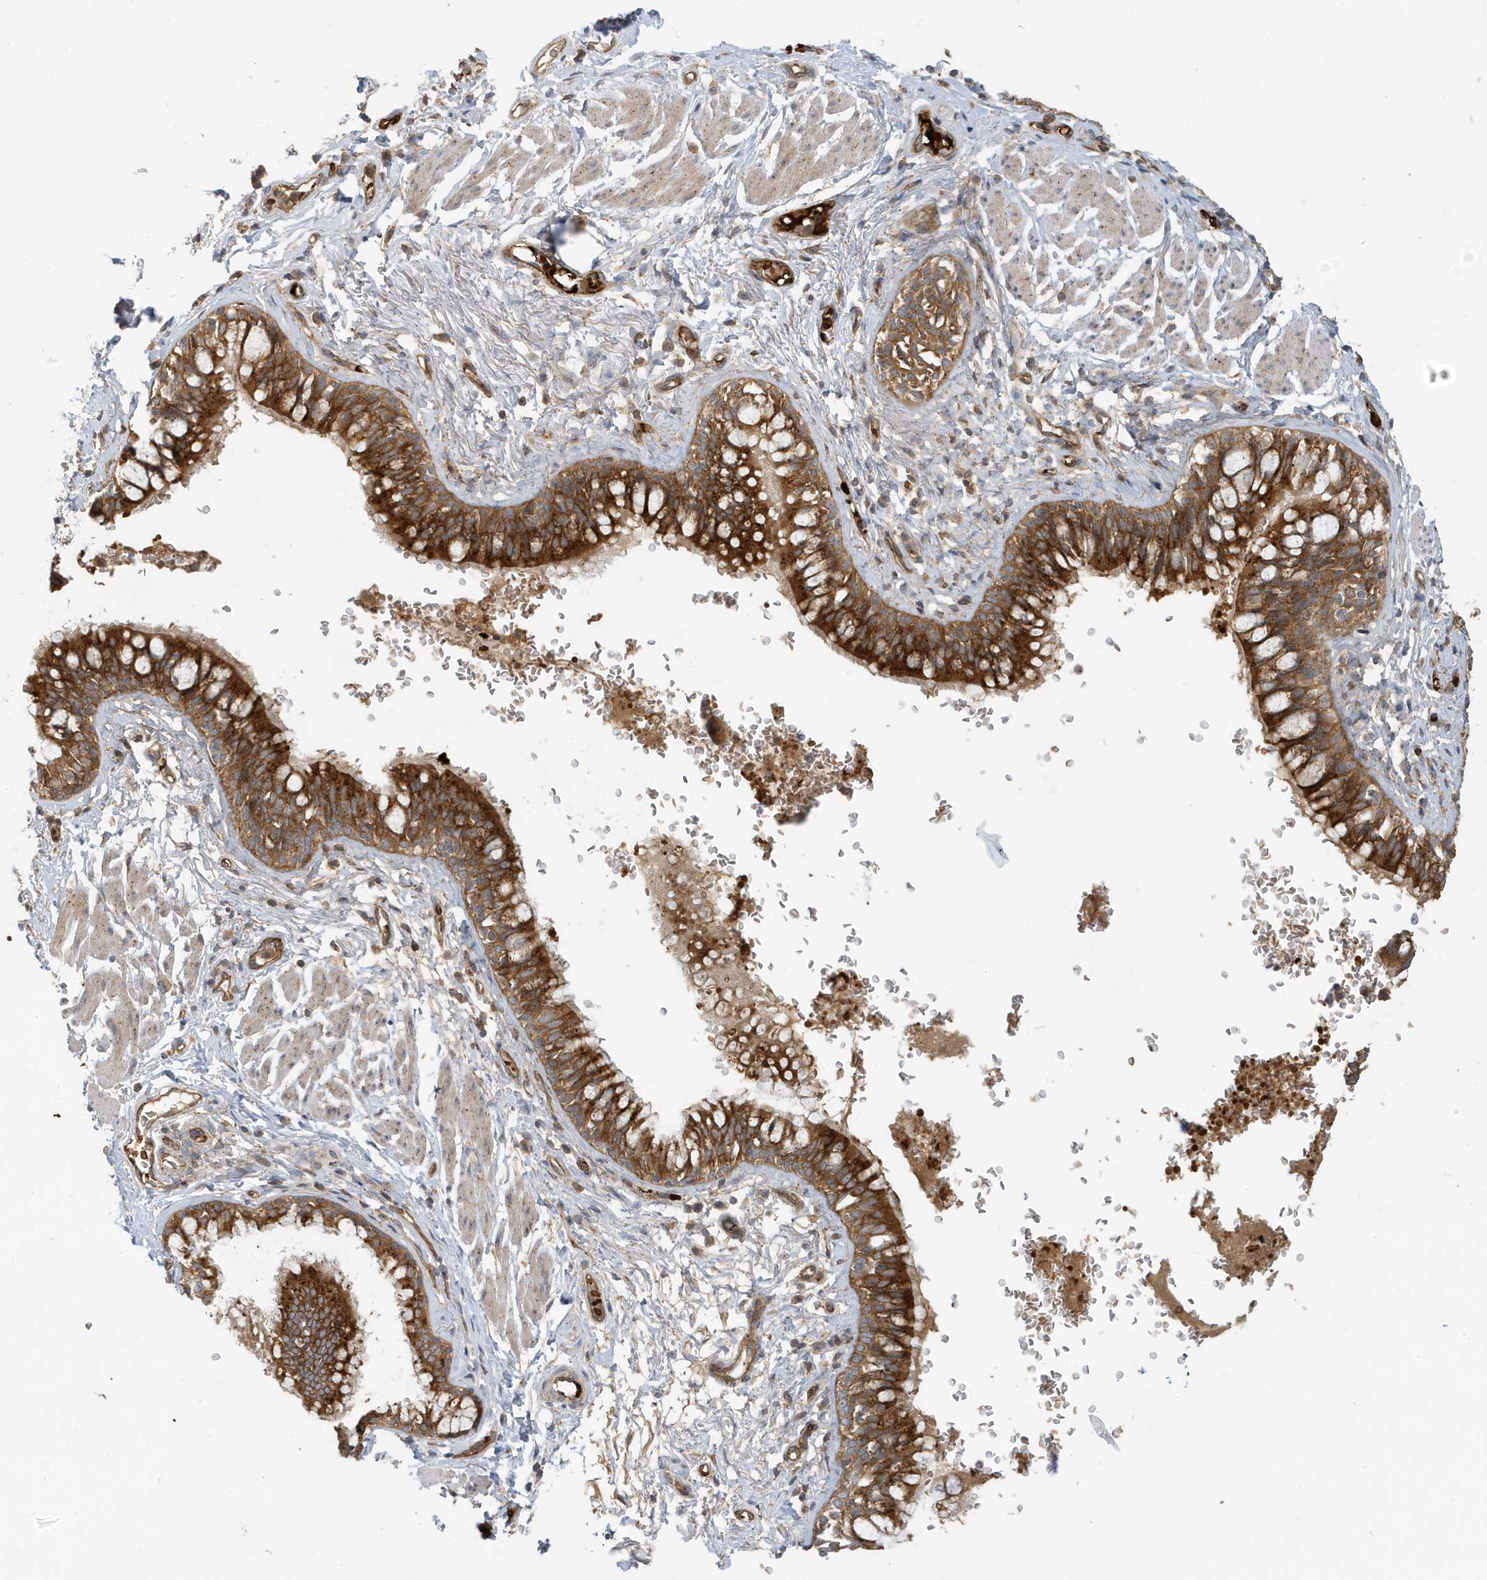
{"staining": {"intensity": "strong", "quantity": ">75%", "location": "cytoplasmic/membranous"}, "tissue": "bronchus", "cell_type": "Respiratory epithelial cells", "image_type": "normal", "snomed": [{"axis": "morphology", "description": "Normal tissue, NOS"}, {"axis": "topography", "description": "Cartilage tissue"}, {"axis": "topography", "description": "Bronchus"}], "caption": "Protein expression analysis of benign human bronchus reveals strong cytoplasmic/membranous staining in about >75% of respiratory epithelial cells. Using DAB (brown) and hematoxylin (blue) stains, captured at high magnification using brightfield microscopy.", "gene": "FYCO1", "patient": {"sex": "female", "age": 36}}